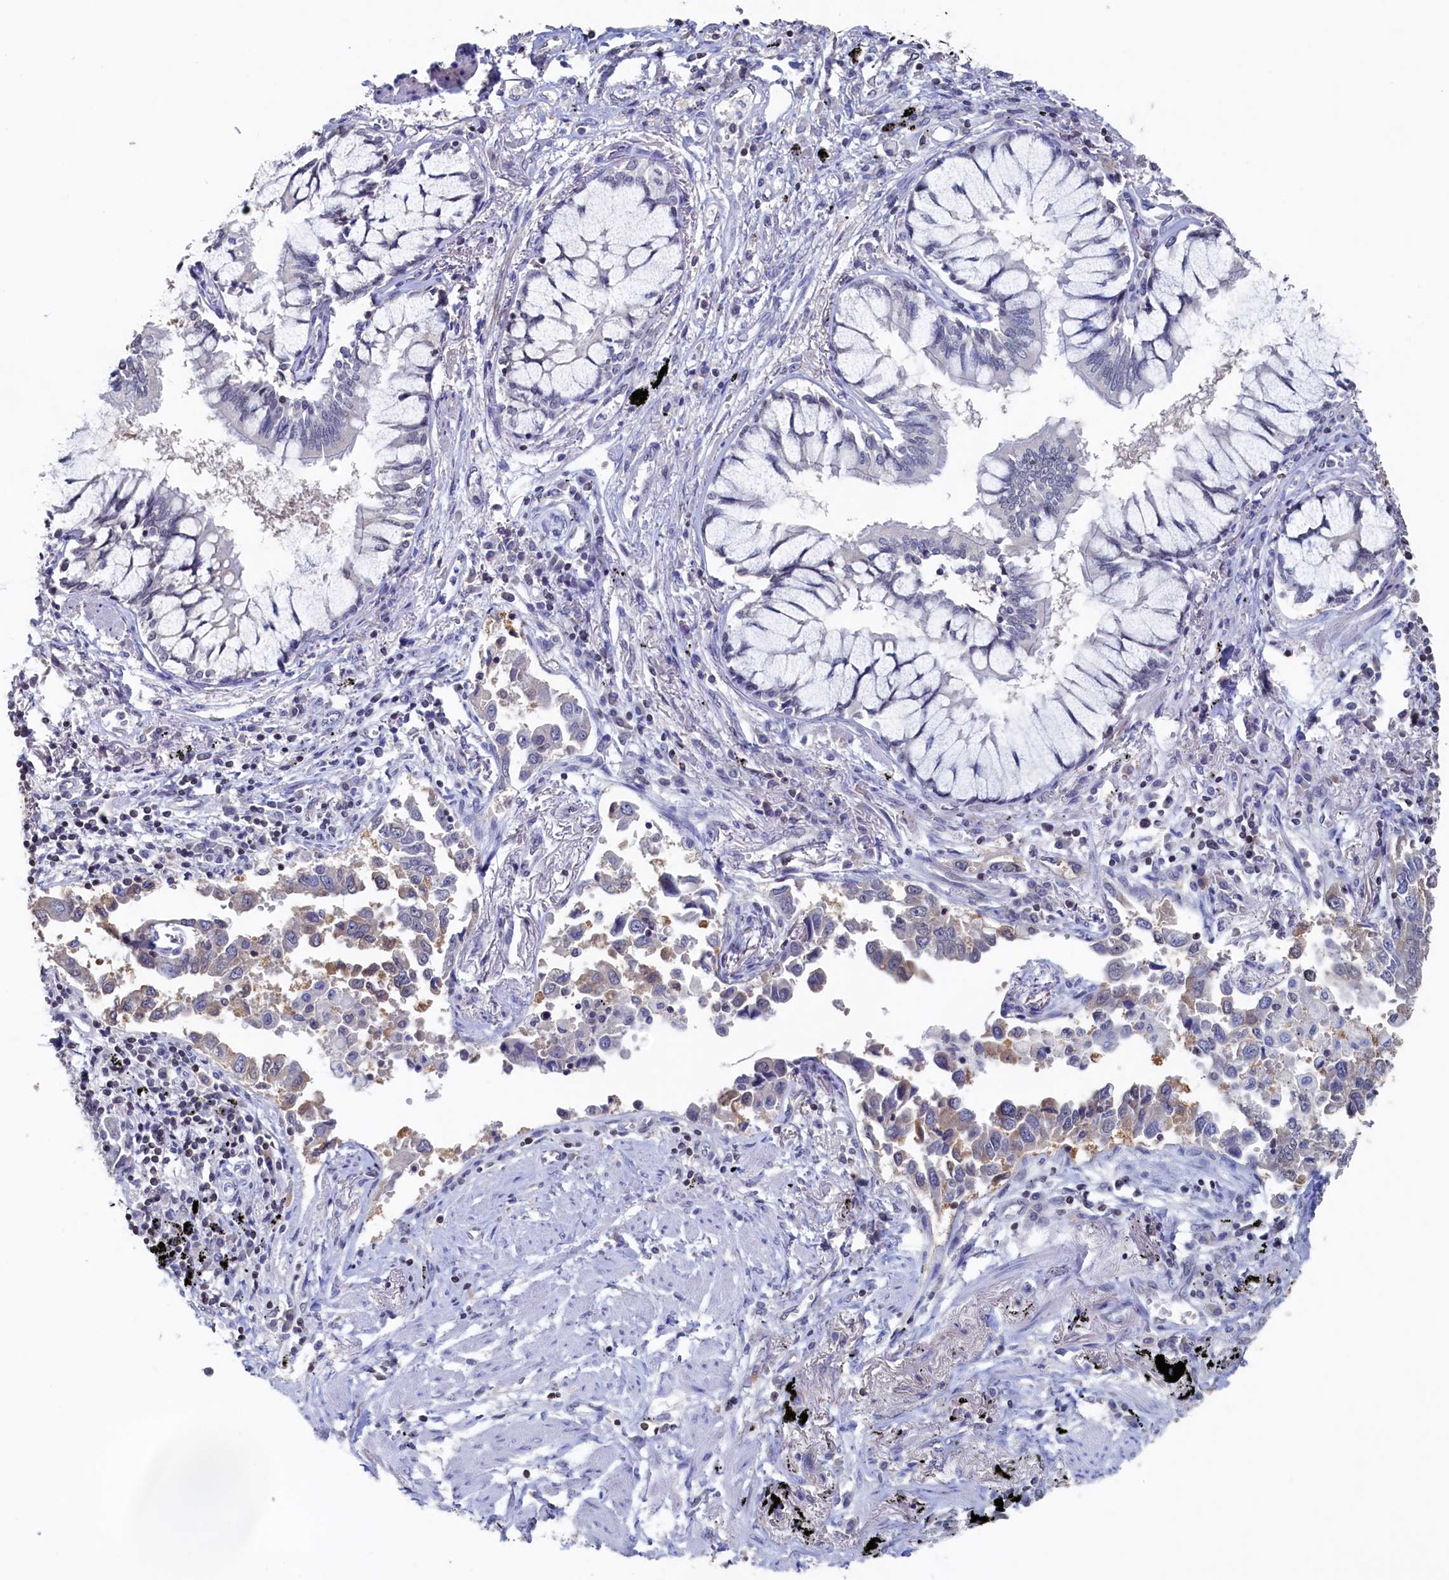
{"staining": {"intensity": "weak", "quantity": "<25%", "location": "cytoplasmic/membranous"}, "tissue": "lung cancer", "cell_type": "Tumor cells", "image_type": "cancer", "snomed": [{"axis": "morphology", "description": "Adenocarcinoma, NOS"}, {"axis": "topography", "description": "Lung"}], "caption": "Immunohistochemistry (IHC) of human adenocarcinoma (lung) reveals no staining in tumor cells.", "gene": "C11orf54", "patient": {"sex": "male", "age": 67}}